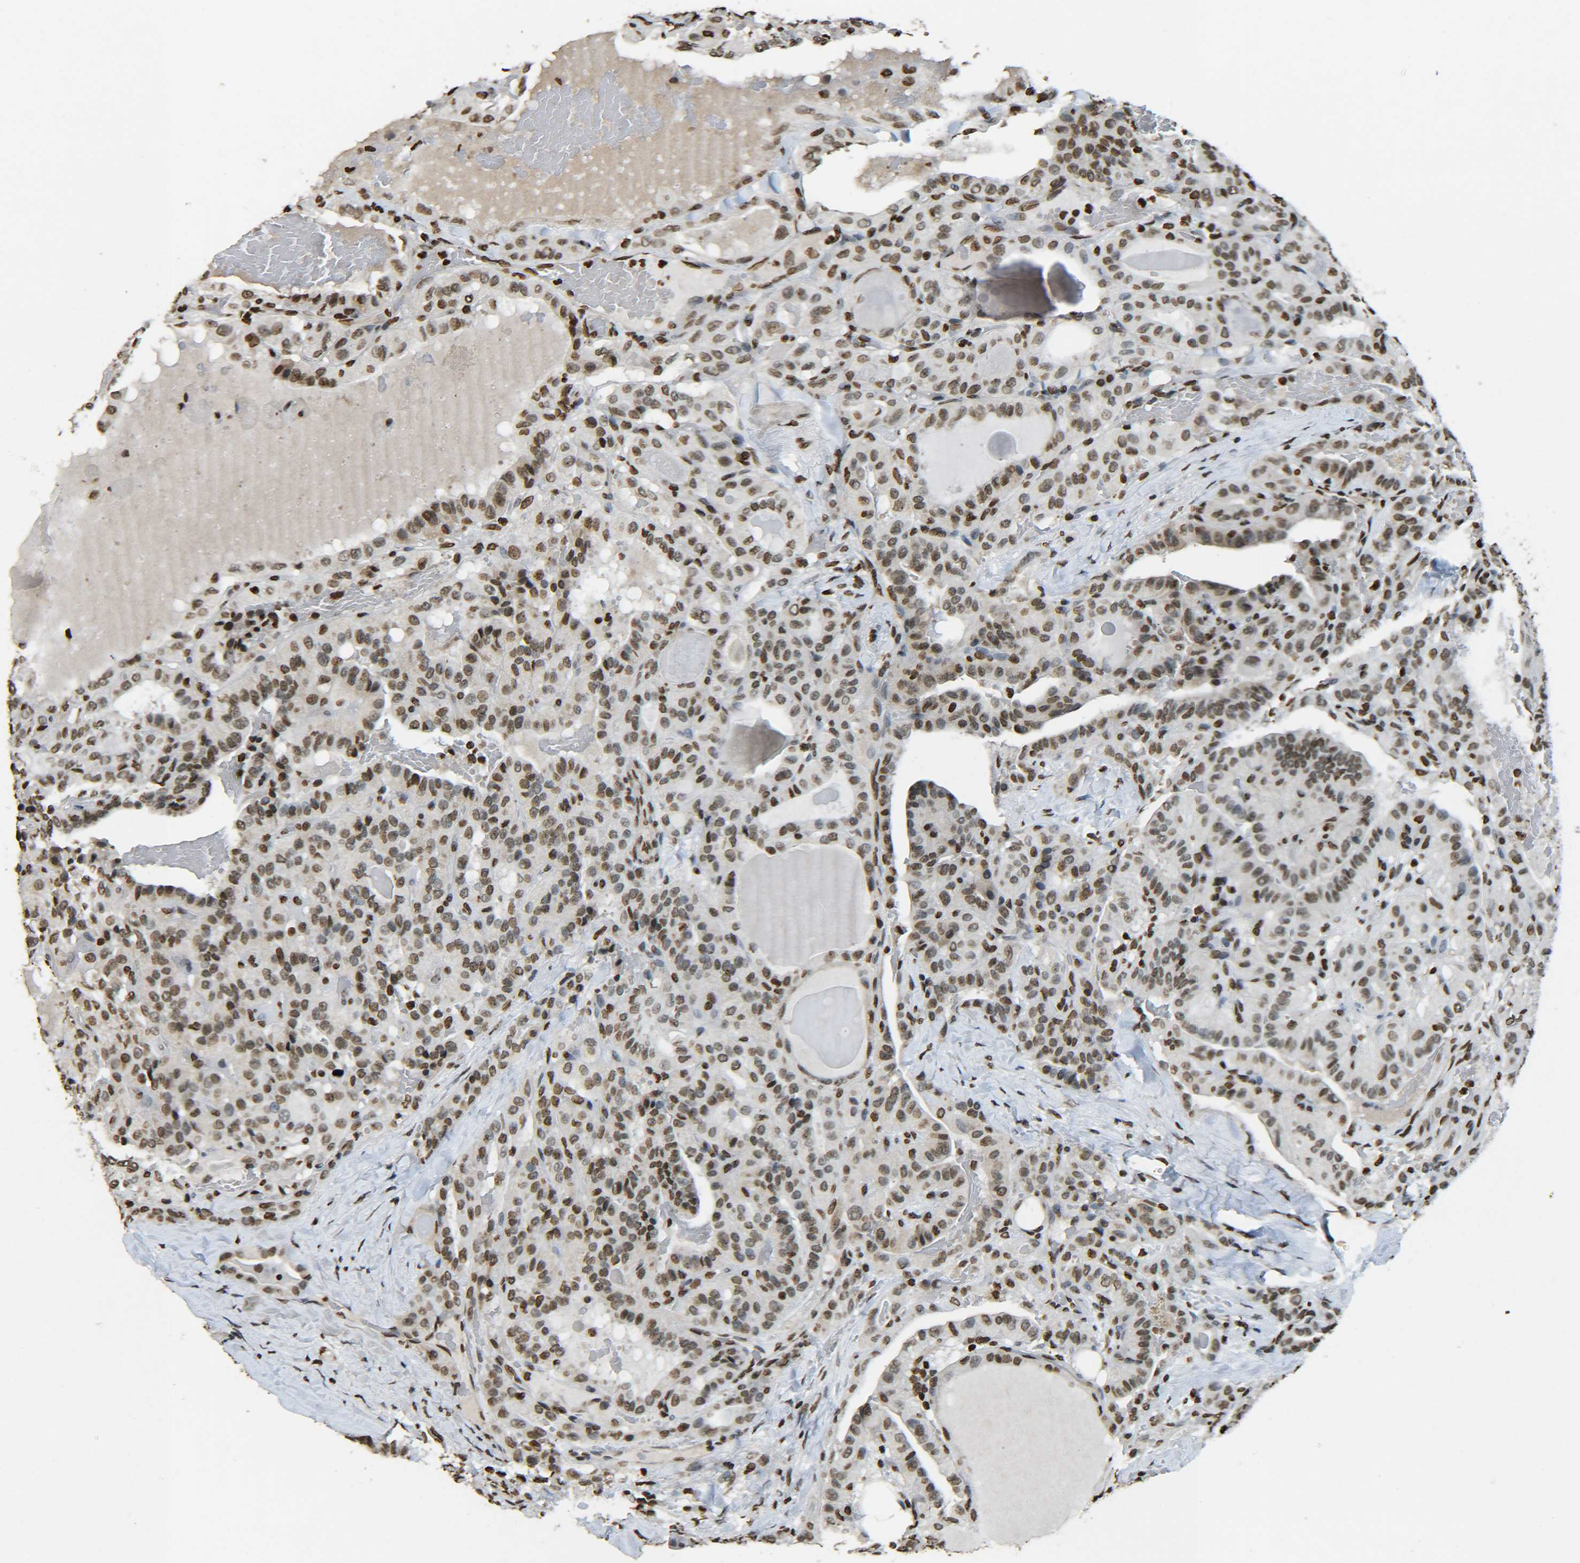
{"staining": {"intensity": "moderate", "quantity": ">75%", "location": "nuclear"}, "tissue": "thyroid cancer", "cell_type": "Tumor cells", "image_type": "cancer", "snomed": [{"axis": "morphology", "description": "Papillary adenocarcinoma, NOS"}, {"axis": "topography", "description": "Thyroid gland"}], "caption": "Human papillary adenocarcinoma (thyroid) stained with a protein marker displays moderate staining in tumor cells.", "gene": "H4C16", "patient": {"sex": "male", "age": 77}}